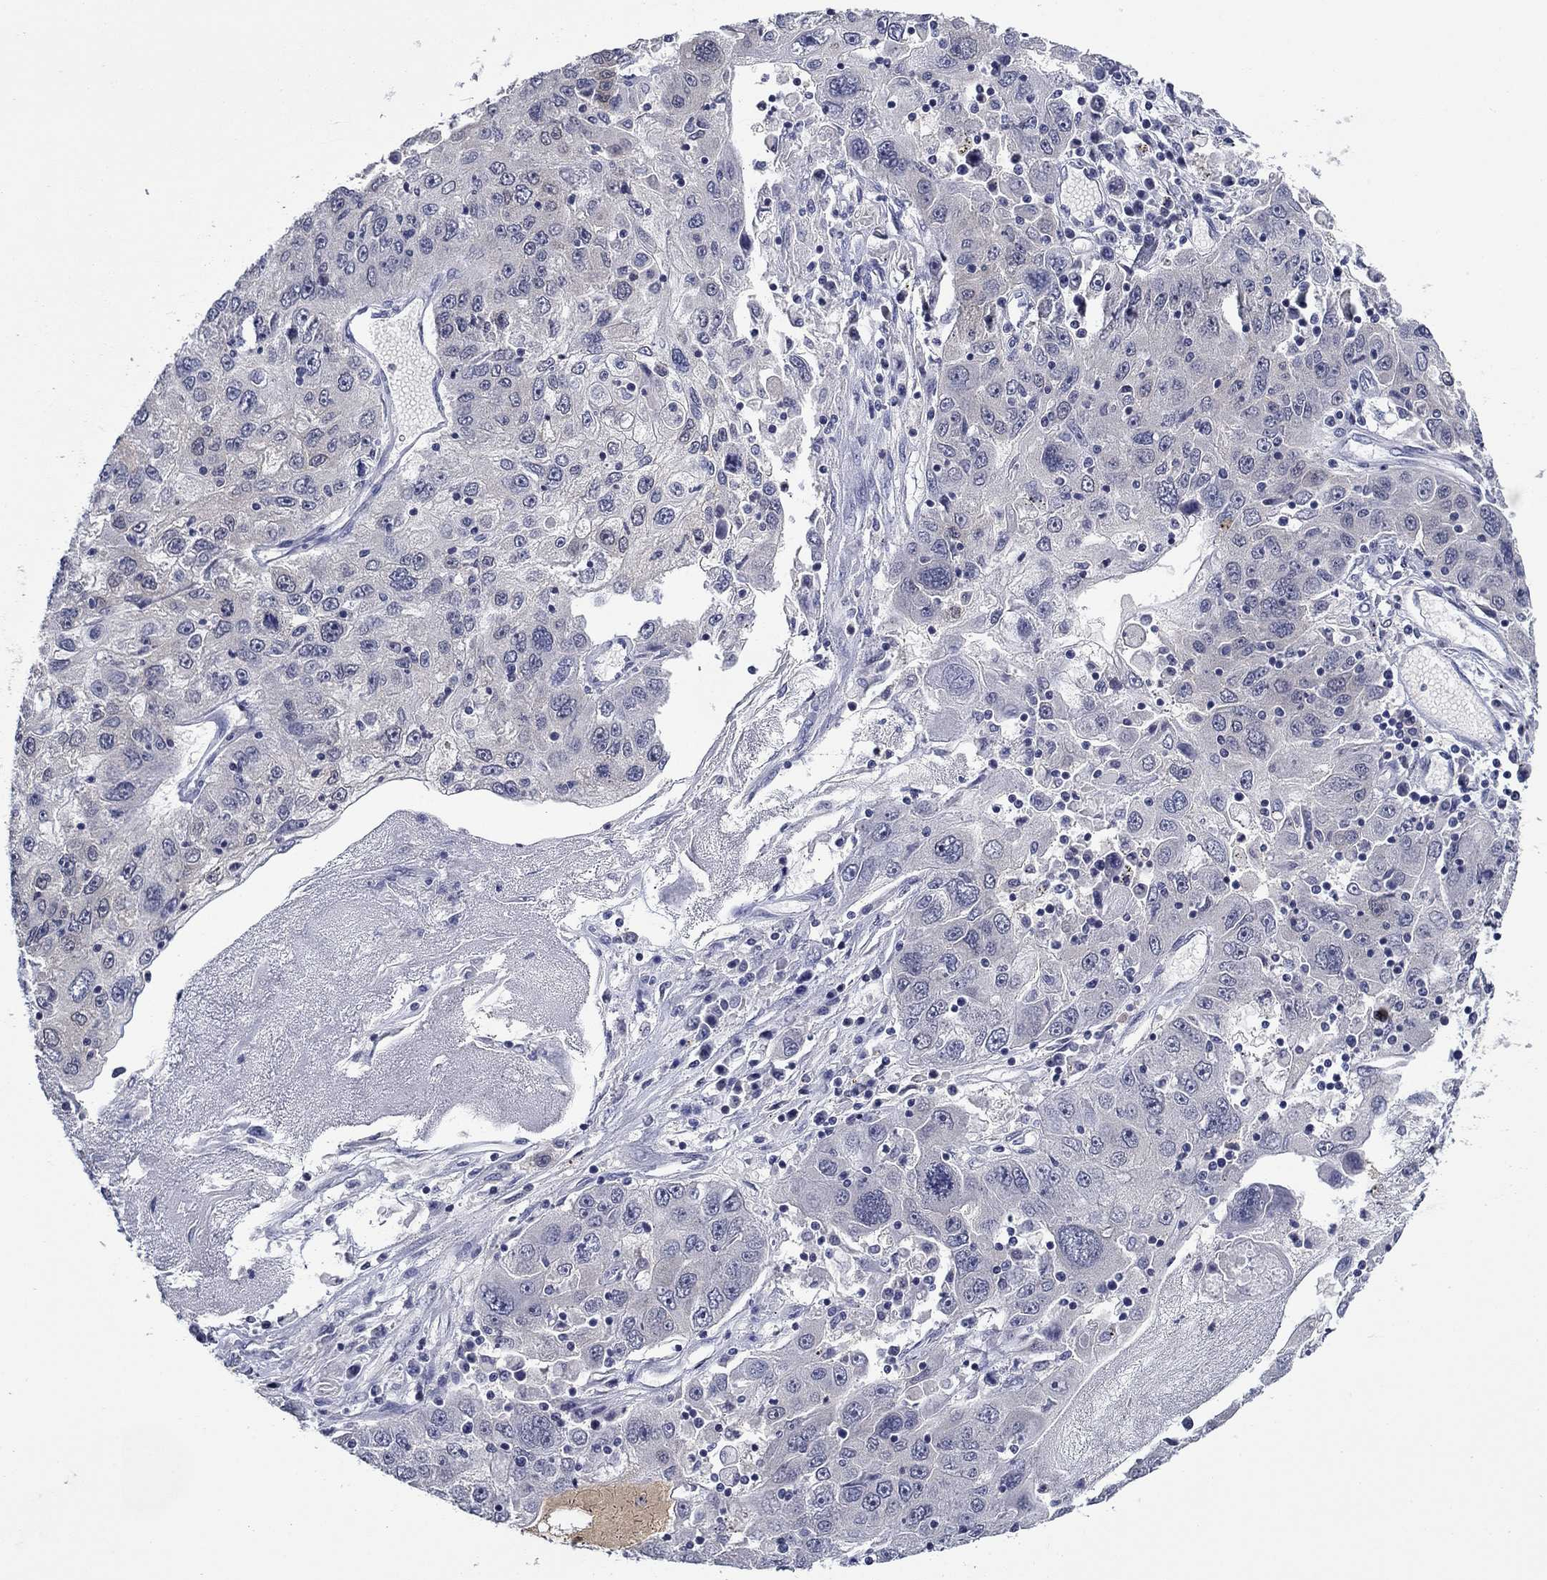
{"staining": {"intensity": "negative", "quantity": "none", "location": "none"}, "tissue": "stomach cancer", "cell_type": "Tumor cells", "image_type": "cancer", "snomed": [{"axis": "morphology", "description": "Adenocarcinoma, NOS"}, {"axis": "topography", "description": "Stomach"}], "caption": "The immunohistochemistry (IHC) photomicrograph has no significant expression in tumor cells of stomach adenocarcinoma tissue. Brightfield microscopy of immunohistochemistry (IHC) stained with DAB (3,3'-diaminobenzidine) (brown) and hematoxylin (blue), captured at high magnification.", "gene": "DDTL", "patient": {"sex": "male", "age": 56}}